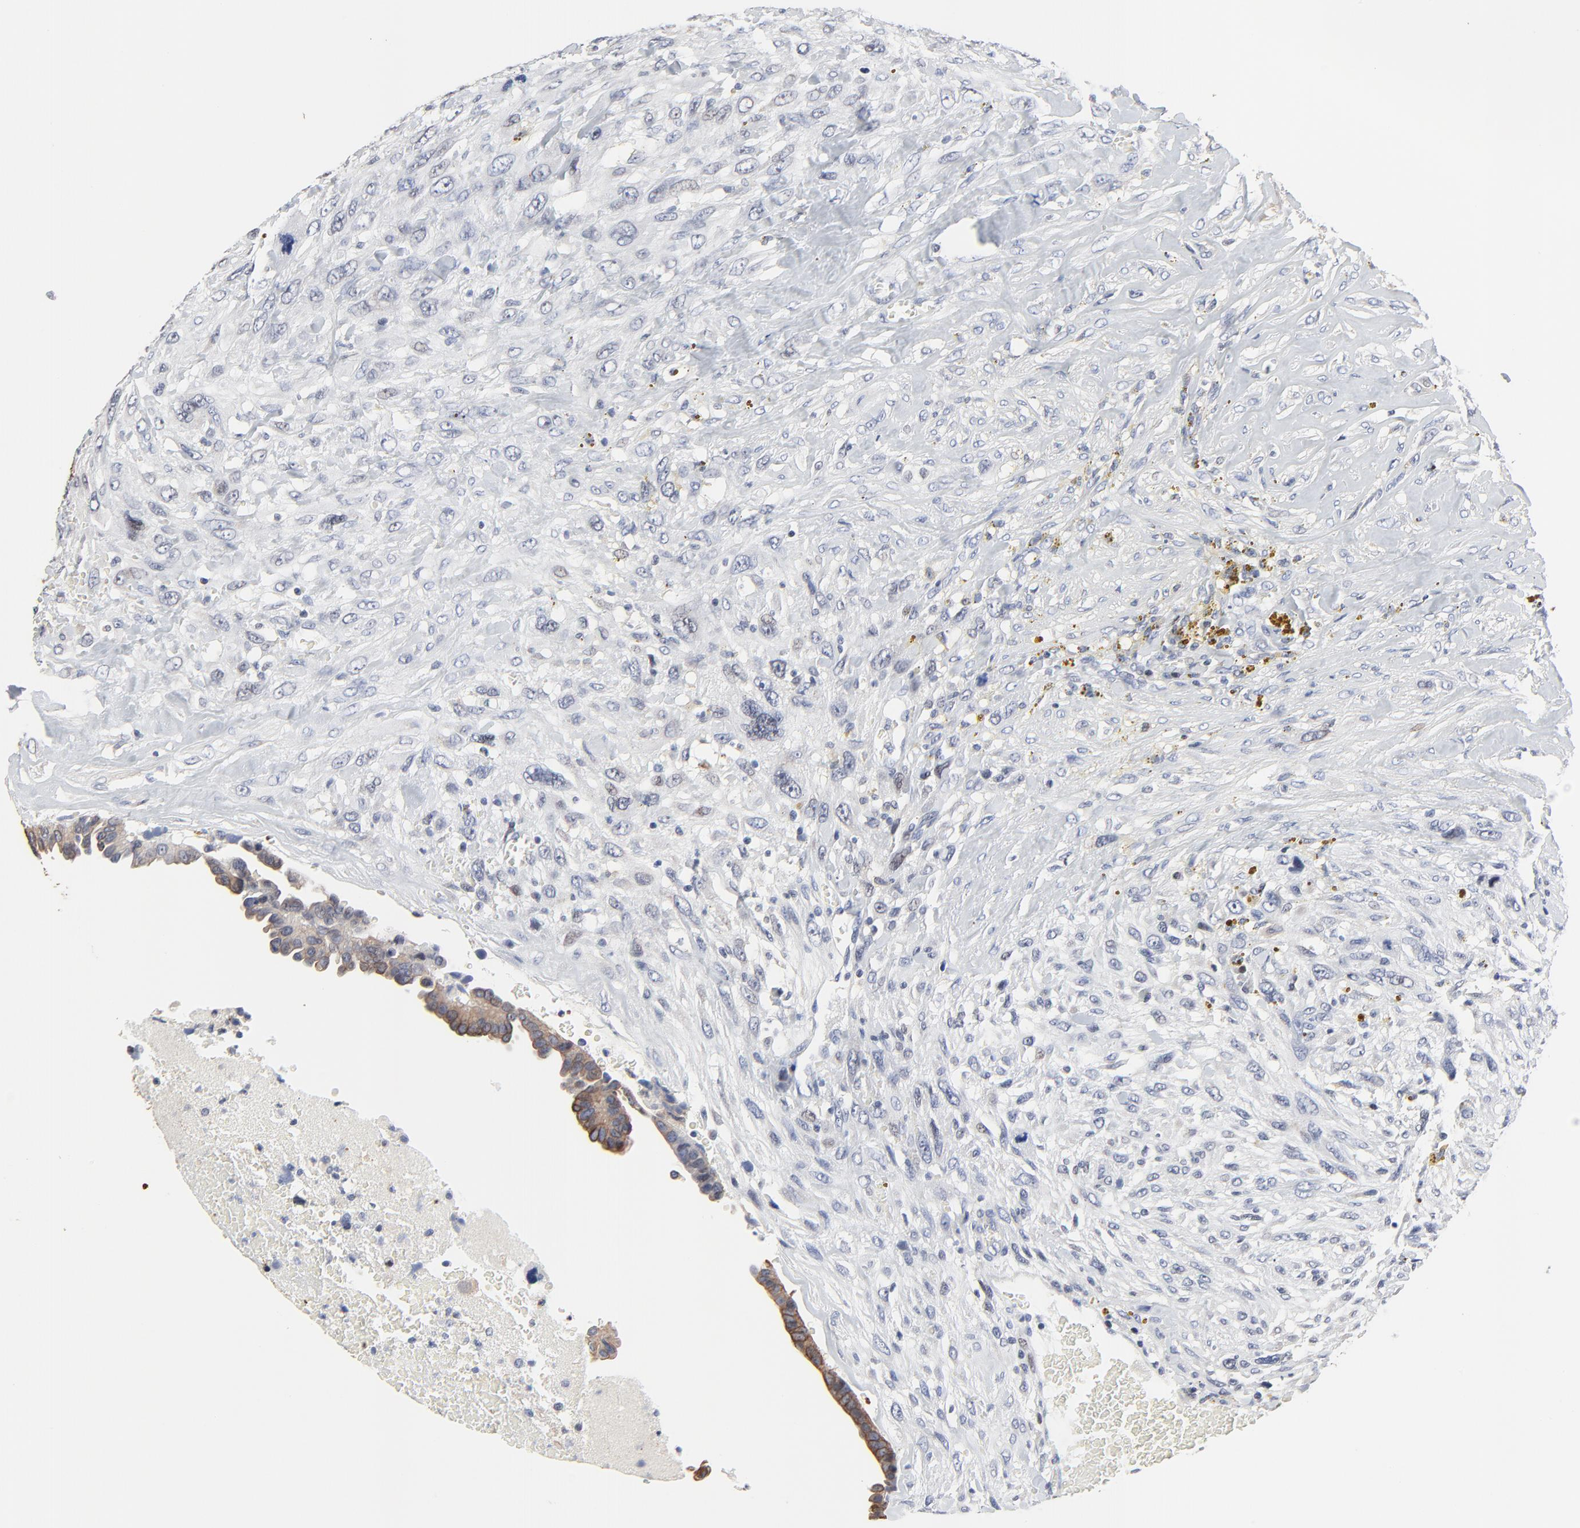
{"staining": {"intensity": "negative", "quantity": "none", "location": "none"}, "tissue": "breast cancer", "cell_type": "Tumor cells", "image_type": "cancer", "snomed": [{"axis": "morphology", "description": "Neoplasm, malignant, NOS"}, {"axis": "topography", "description": "Breast"}], "caption": "Tumor cells are negative for protein expression in human breast cancer (malignant neoplasm). (DAB IHC, high magnification).", "gene": "LNX1", "patient": {"sex": "female", "age": 50}}